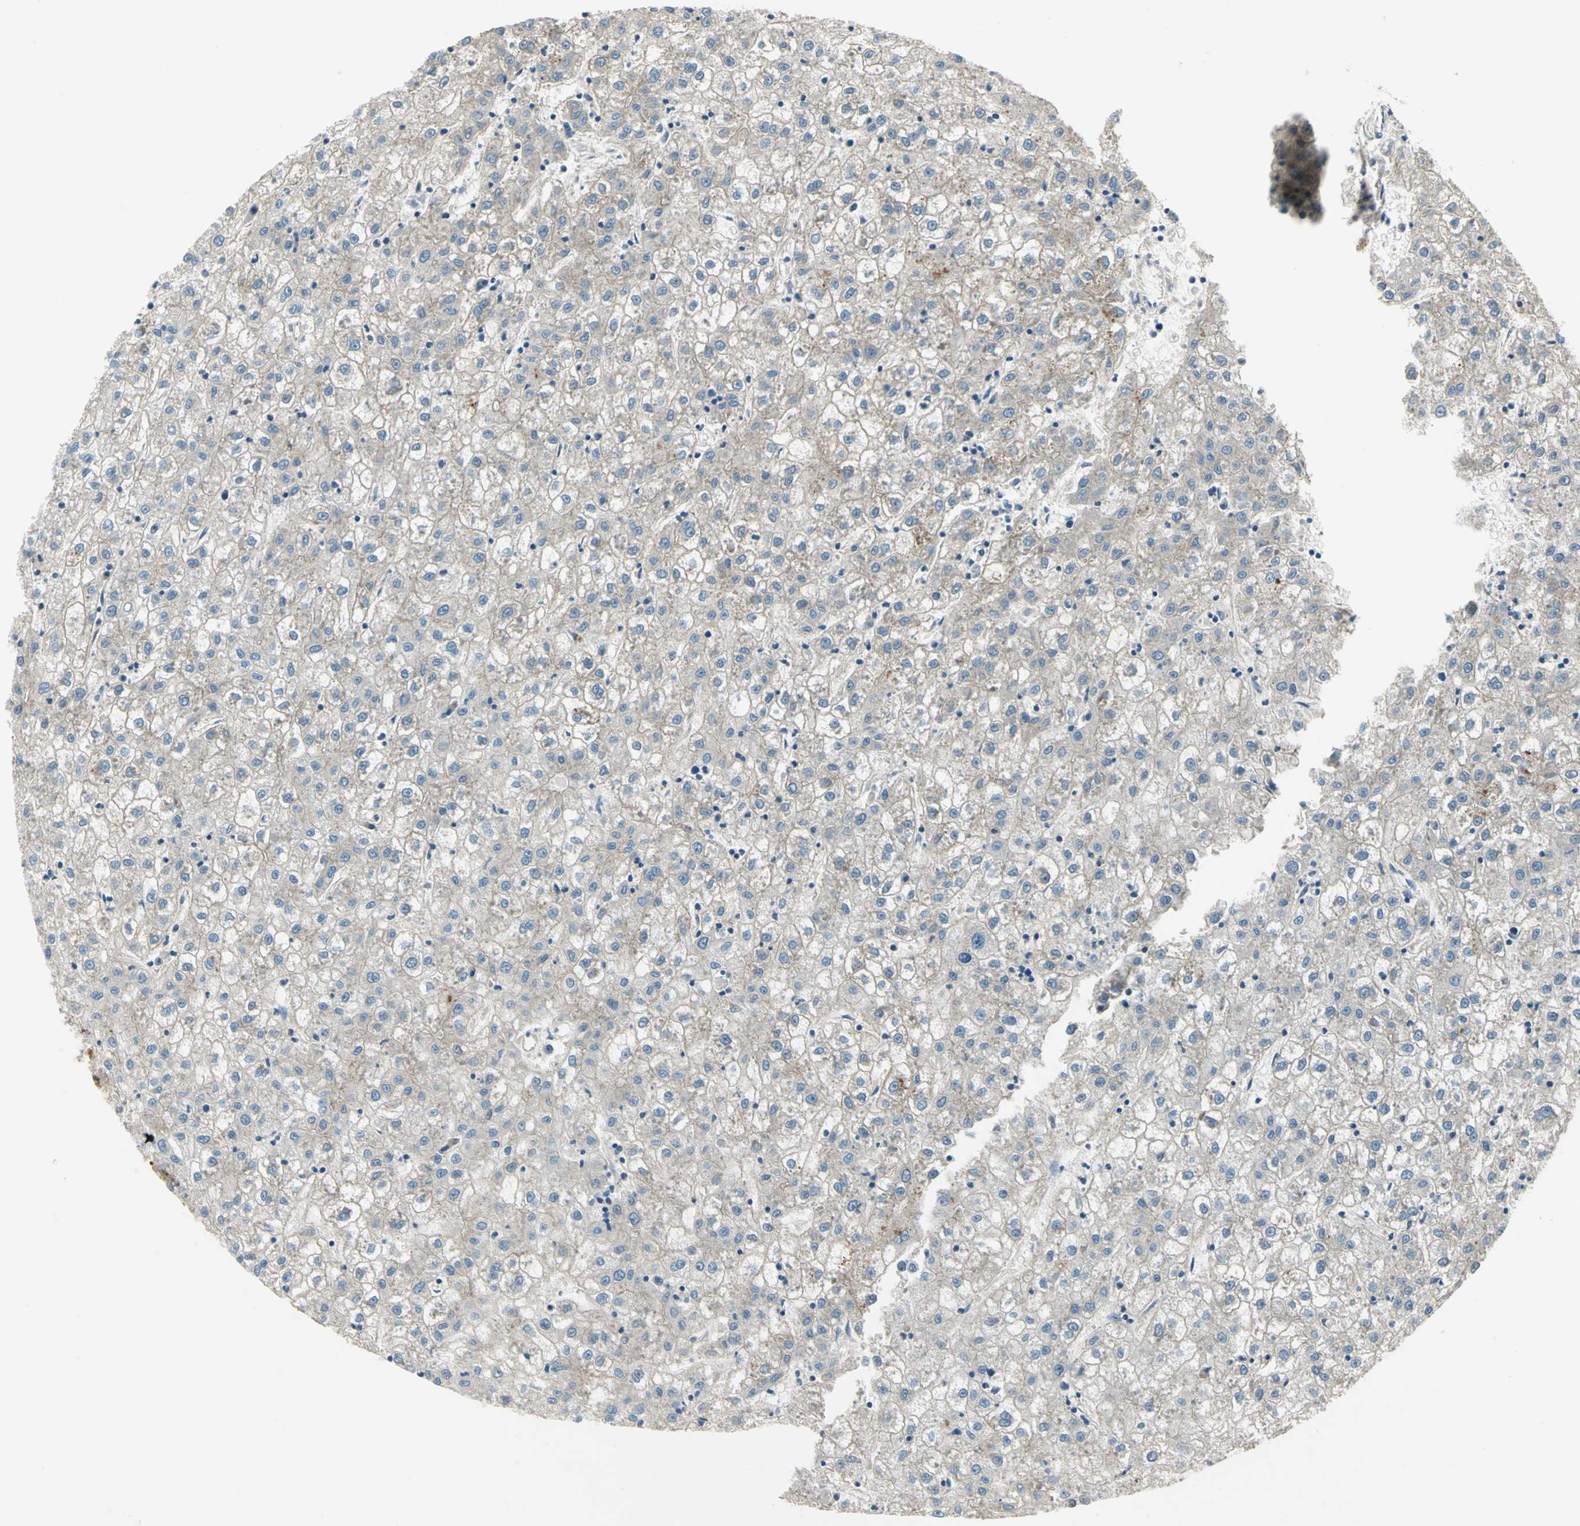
{"staining": {"intensity": "weak", "quantity": "25%-75%", "location": "cytoplasmic/membranous"}, "tissue": "liver cancer", "cell_type": "Tumor cells", "image_type": "cancer", "snomed": [{"axis": "morphology", "description": "Carcinoma, Hepatocellular, NOS"}, {"axis": "topography", "description": "Liver"}], "caption": "Immunohistochemistry (IHC) (DAB) staining of human hepatocellular carcinoma (liver) shows weak cytoplasmic/membranous protein staining in about 25%-75% of tumor cells.", "gene": "PRKAA1", "patient": {"sex": "male", "age": 72}}